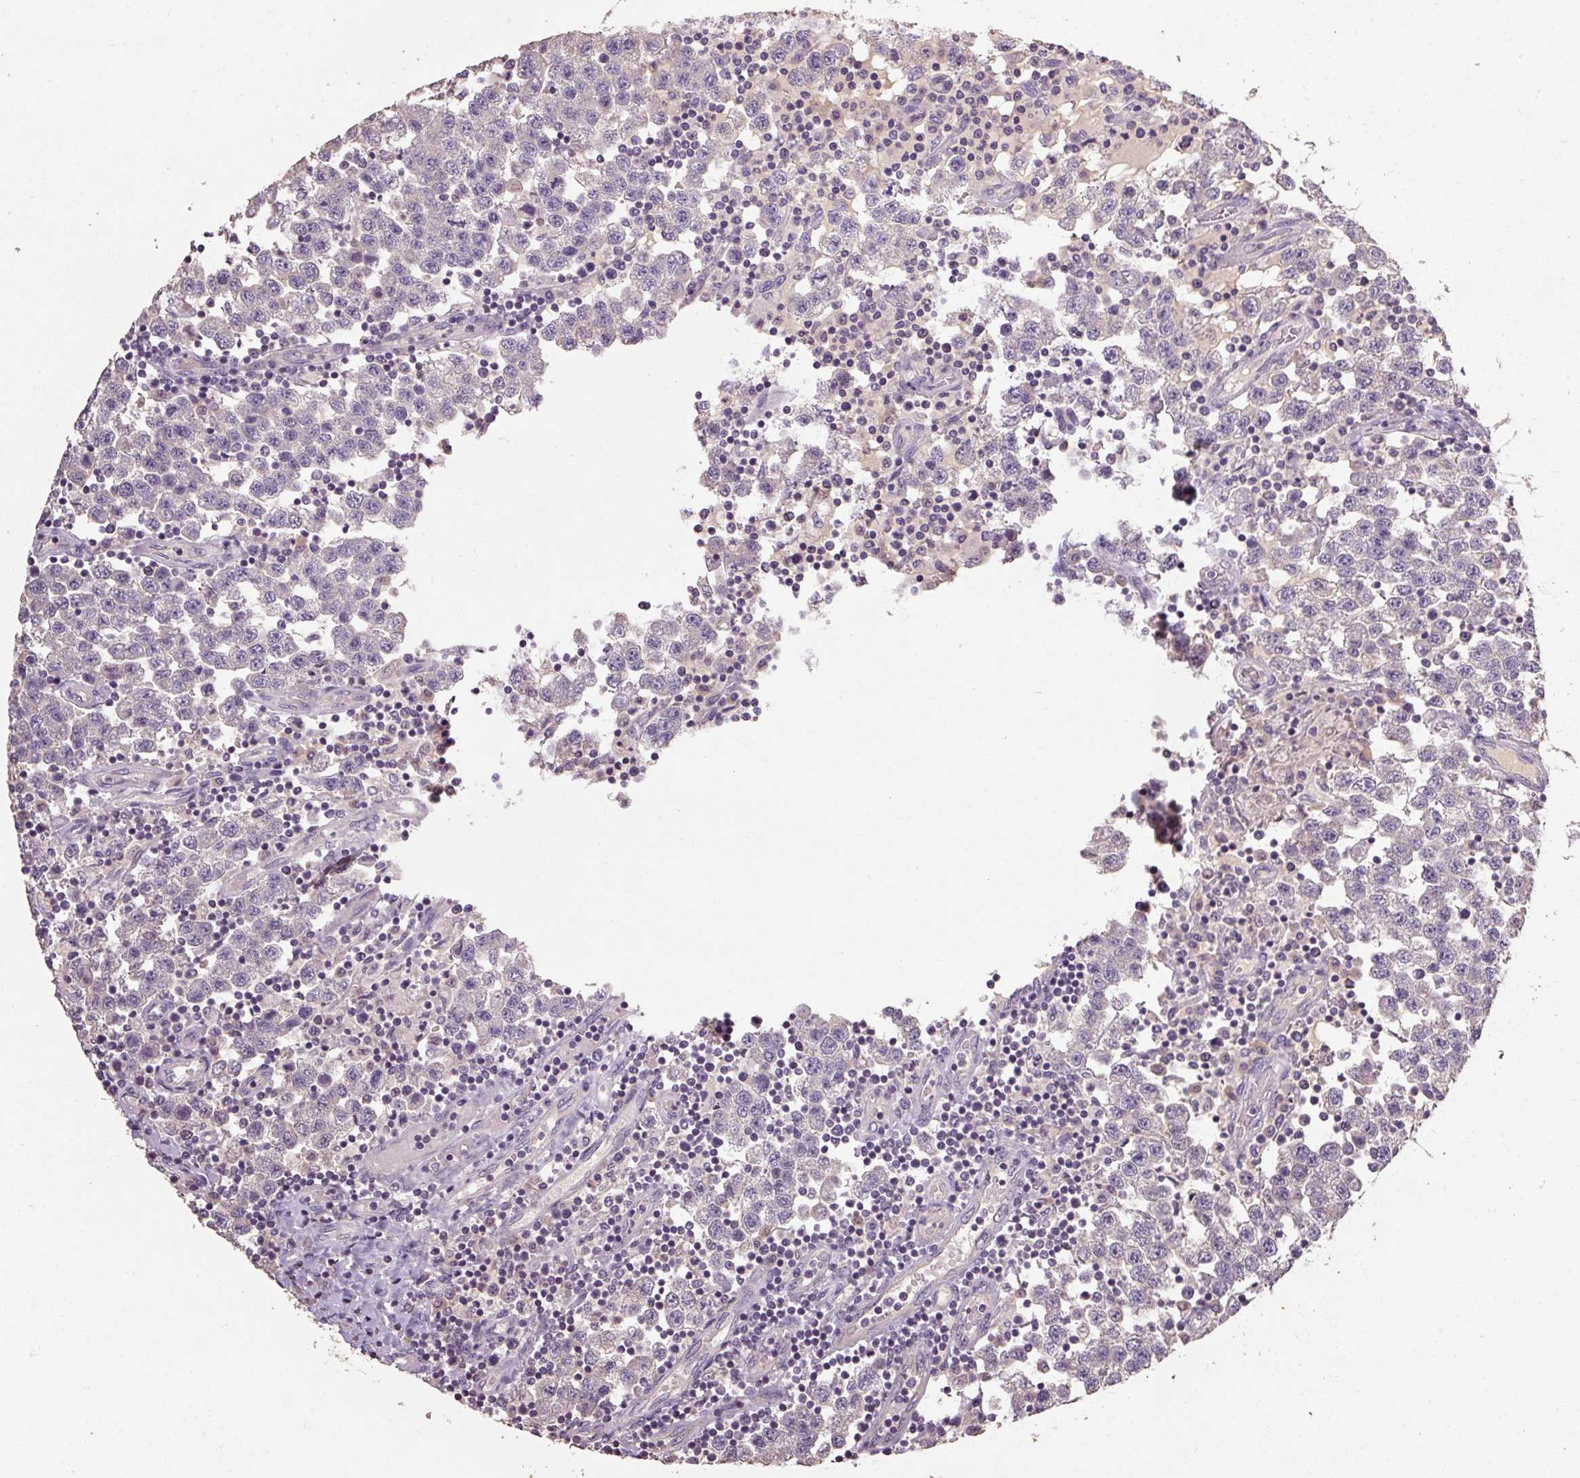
{"staining": {"intensity": "negative", "quantity": "none", "location": "none"}, "tissue": "testis cancer", "cell_type": "Tumor cells", "image_type": "cancer", "snomed": [{"axis": "morphology", "description": "Seminoma, NOS"}, {"axis": "topography", "description": "Testis"}], "caption": "DAB immunohistochemical staining of testis seminoma displays no significant positivity in tumor cells.", "gene": "CFAP65", "patient": {"sex": "male", "age": 34}}